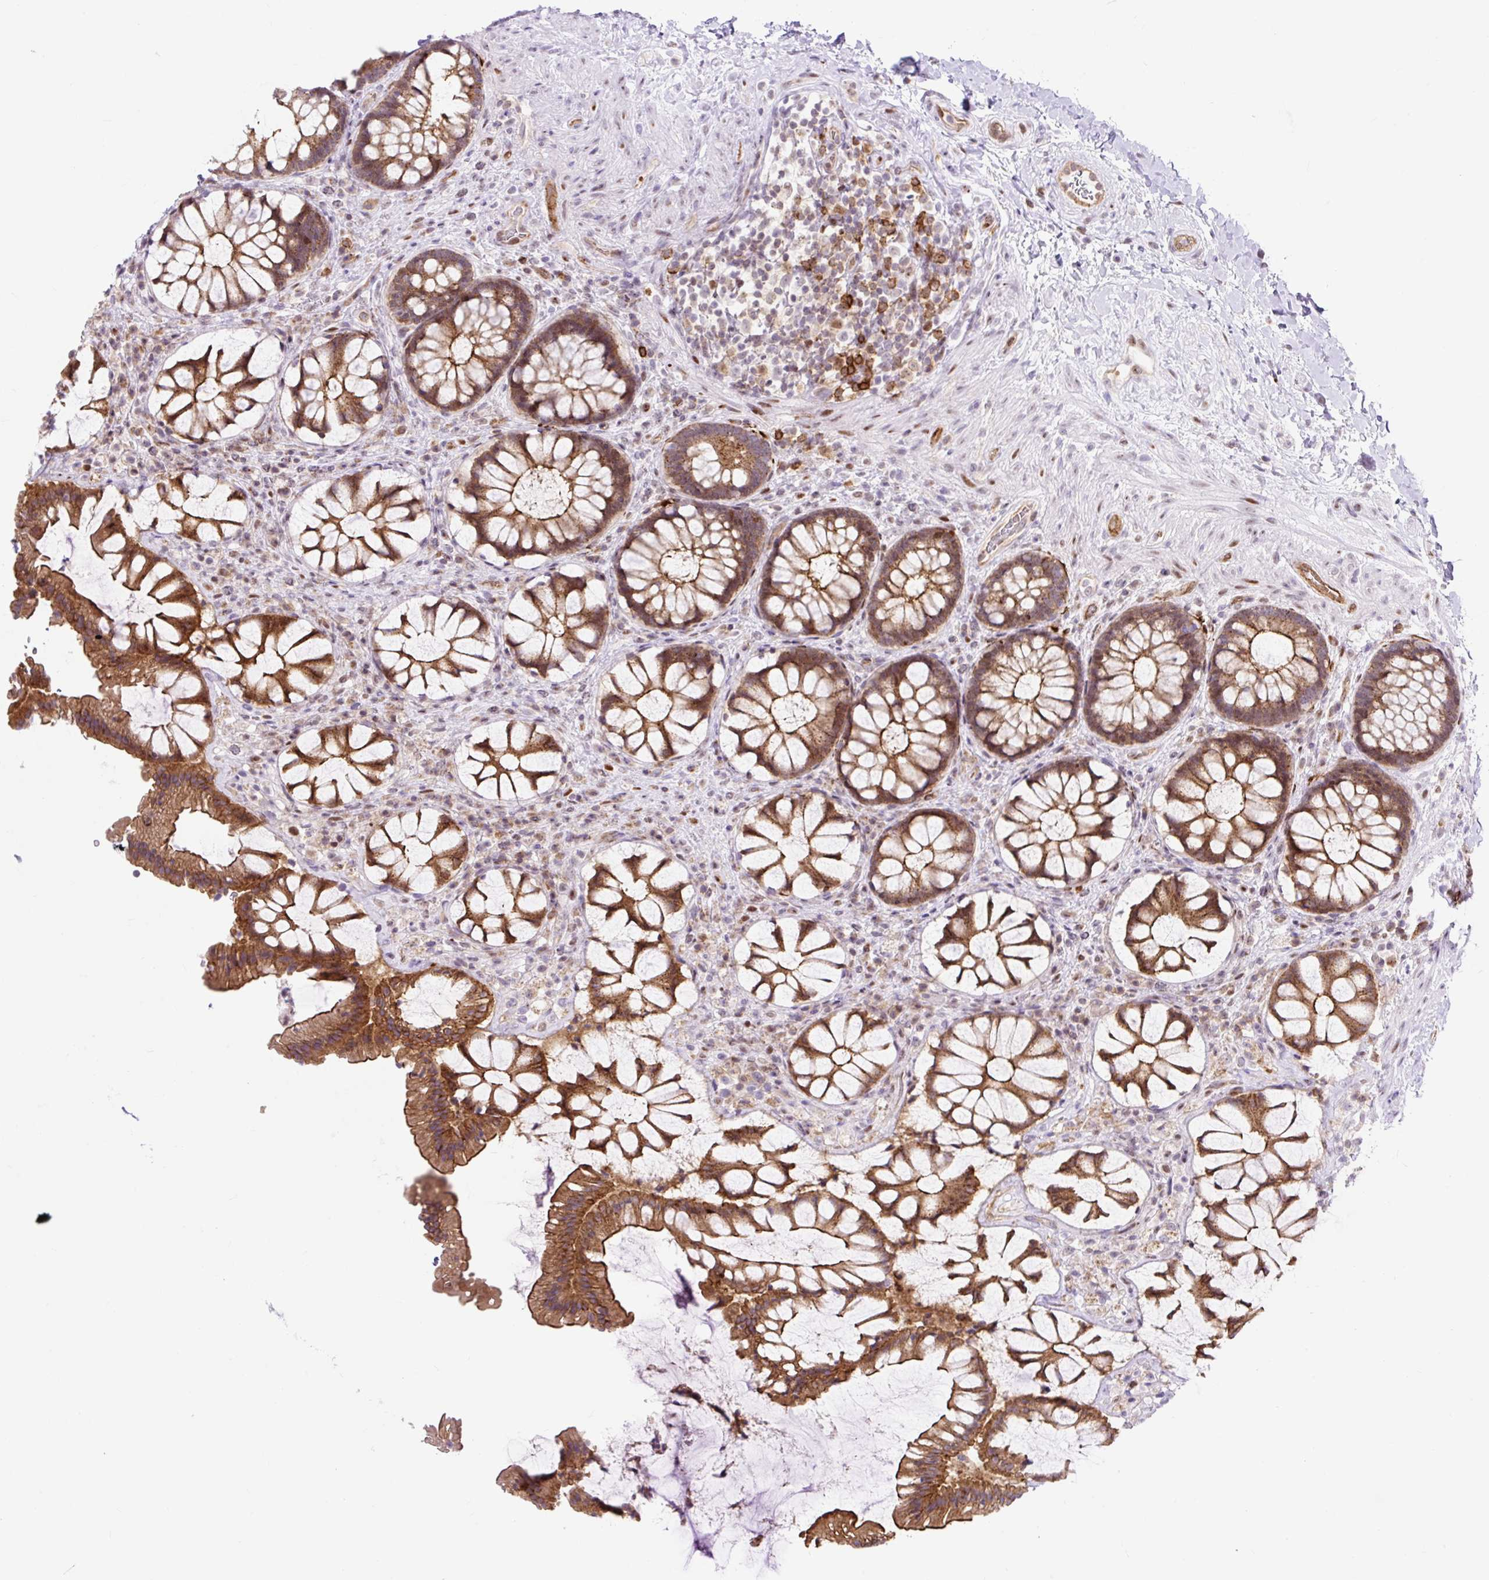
{"staining": {"intensity": "strong", "quantity": ">75%", "location": "cytoplasmic/membranous"}, "tissue": "rectum", "cell_type": "Glandular cells", "image_type": "normal", "snomed": [{"axis": "morphology", "description": "Normal tissue, NOS"}, {"axis": "topography", "description": "Rectum"}], "caption": "Human rectum stained for a protein (brown) demonstrates strong cytoplasmic/membranous positive expression in approximately >75% of glandular cells.", "gene": "HIP1R", "patient": {"sex": "female", "age": 58}}